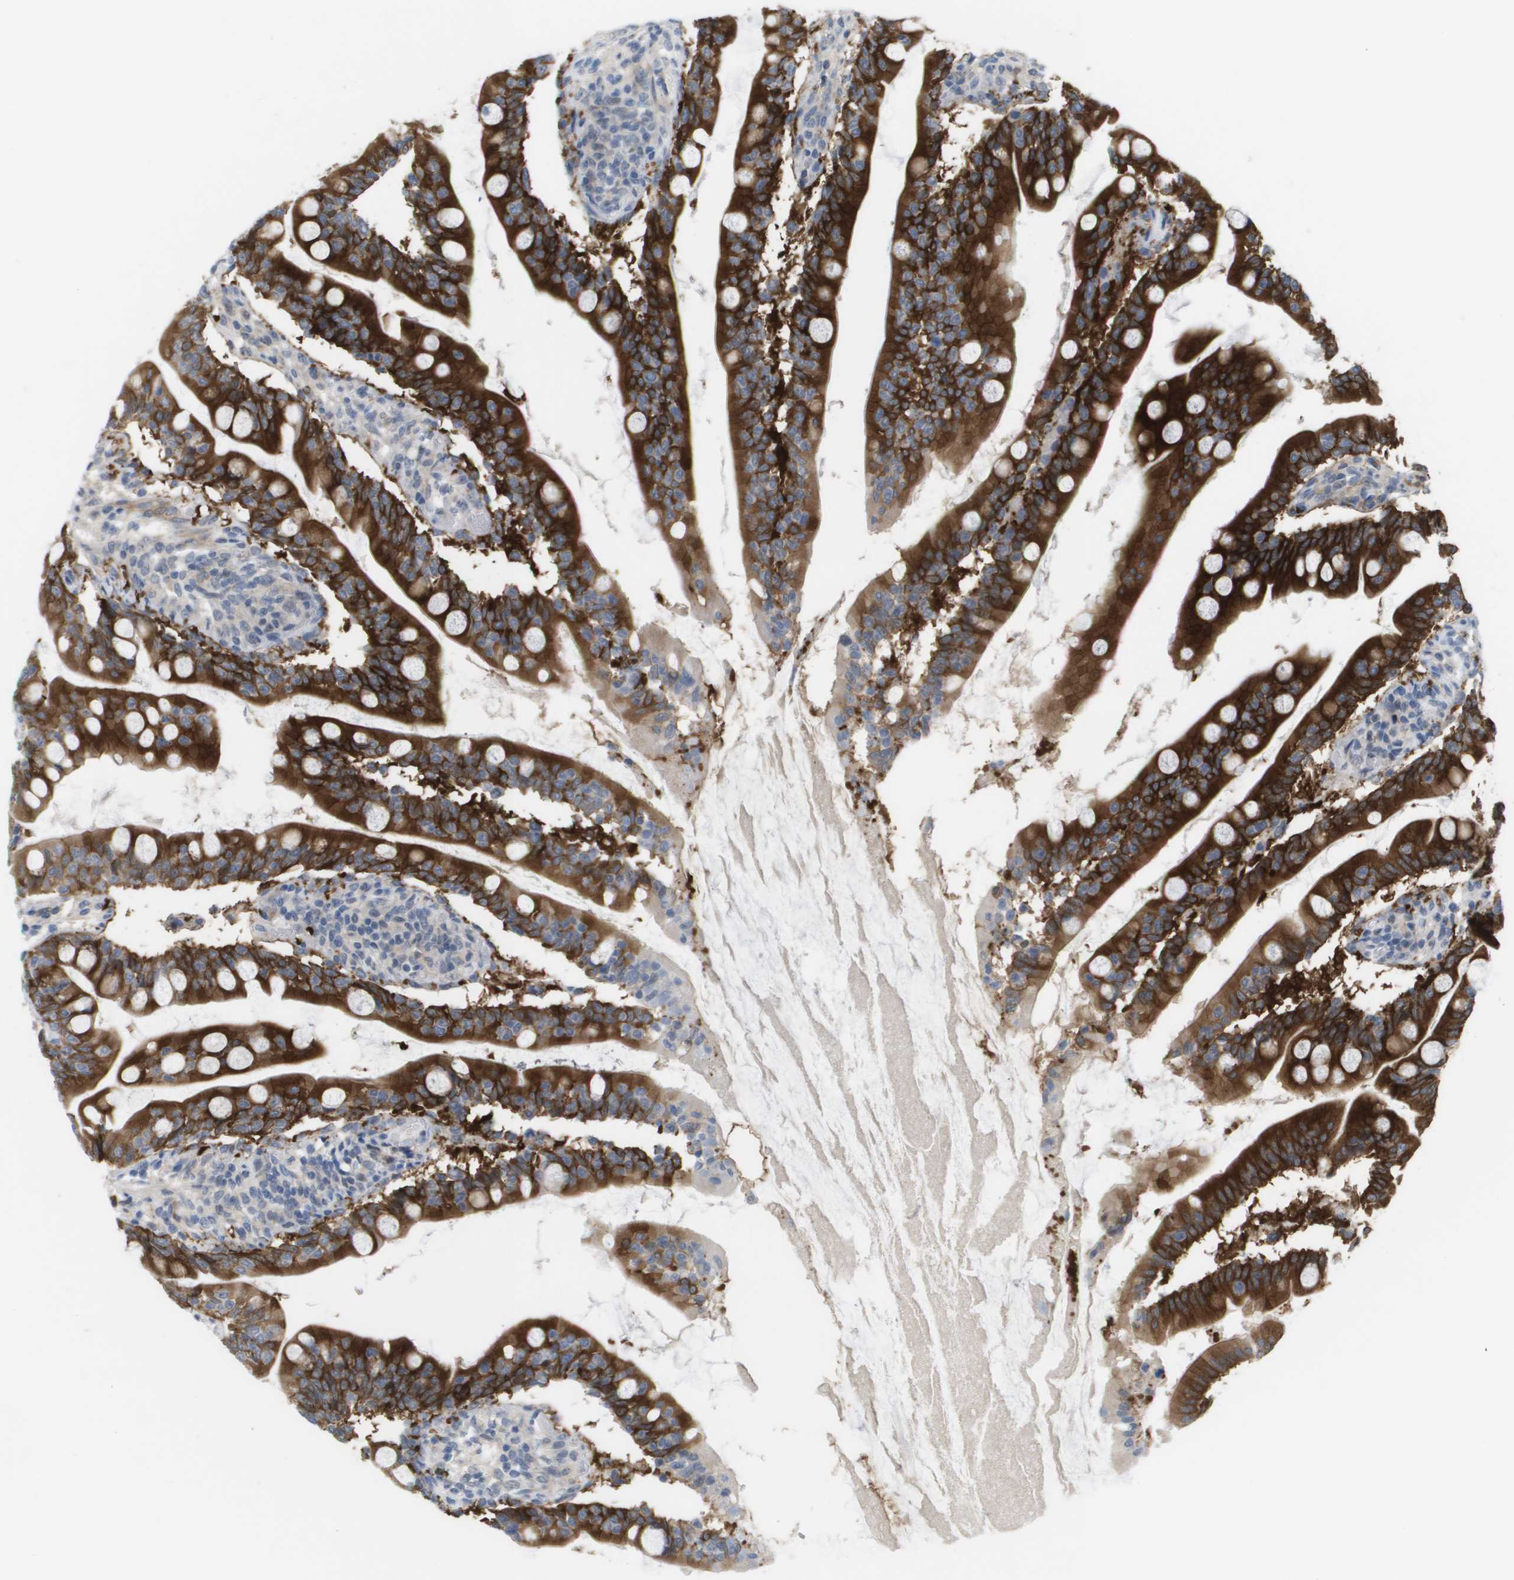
{"staining": {"intensity": "strong", "quantity": ">75%", "location": "cytoplasmic/membranous"}, "tissue": "small intestine", "cell_type": "Glandular cells", "image_type": "normal", "snomed": [{"axis": "morphology", "description": "Normal tissue, NOS"}, {"axis": "topography", "description": "Small intestine"}], "caption": "Immunohistochemistry (IHC) of normal small intestine shows high levels of strong cytoplasmic/membranous staining in approximately >75% of glandular cells.", "gene": "MARCHF8", "patient": {"sex": "female", "age": 56}}